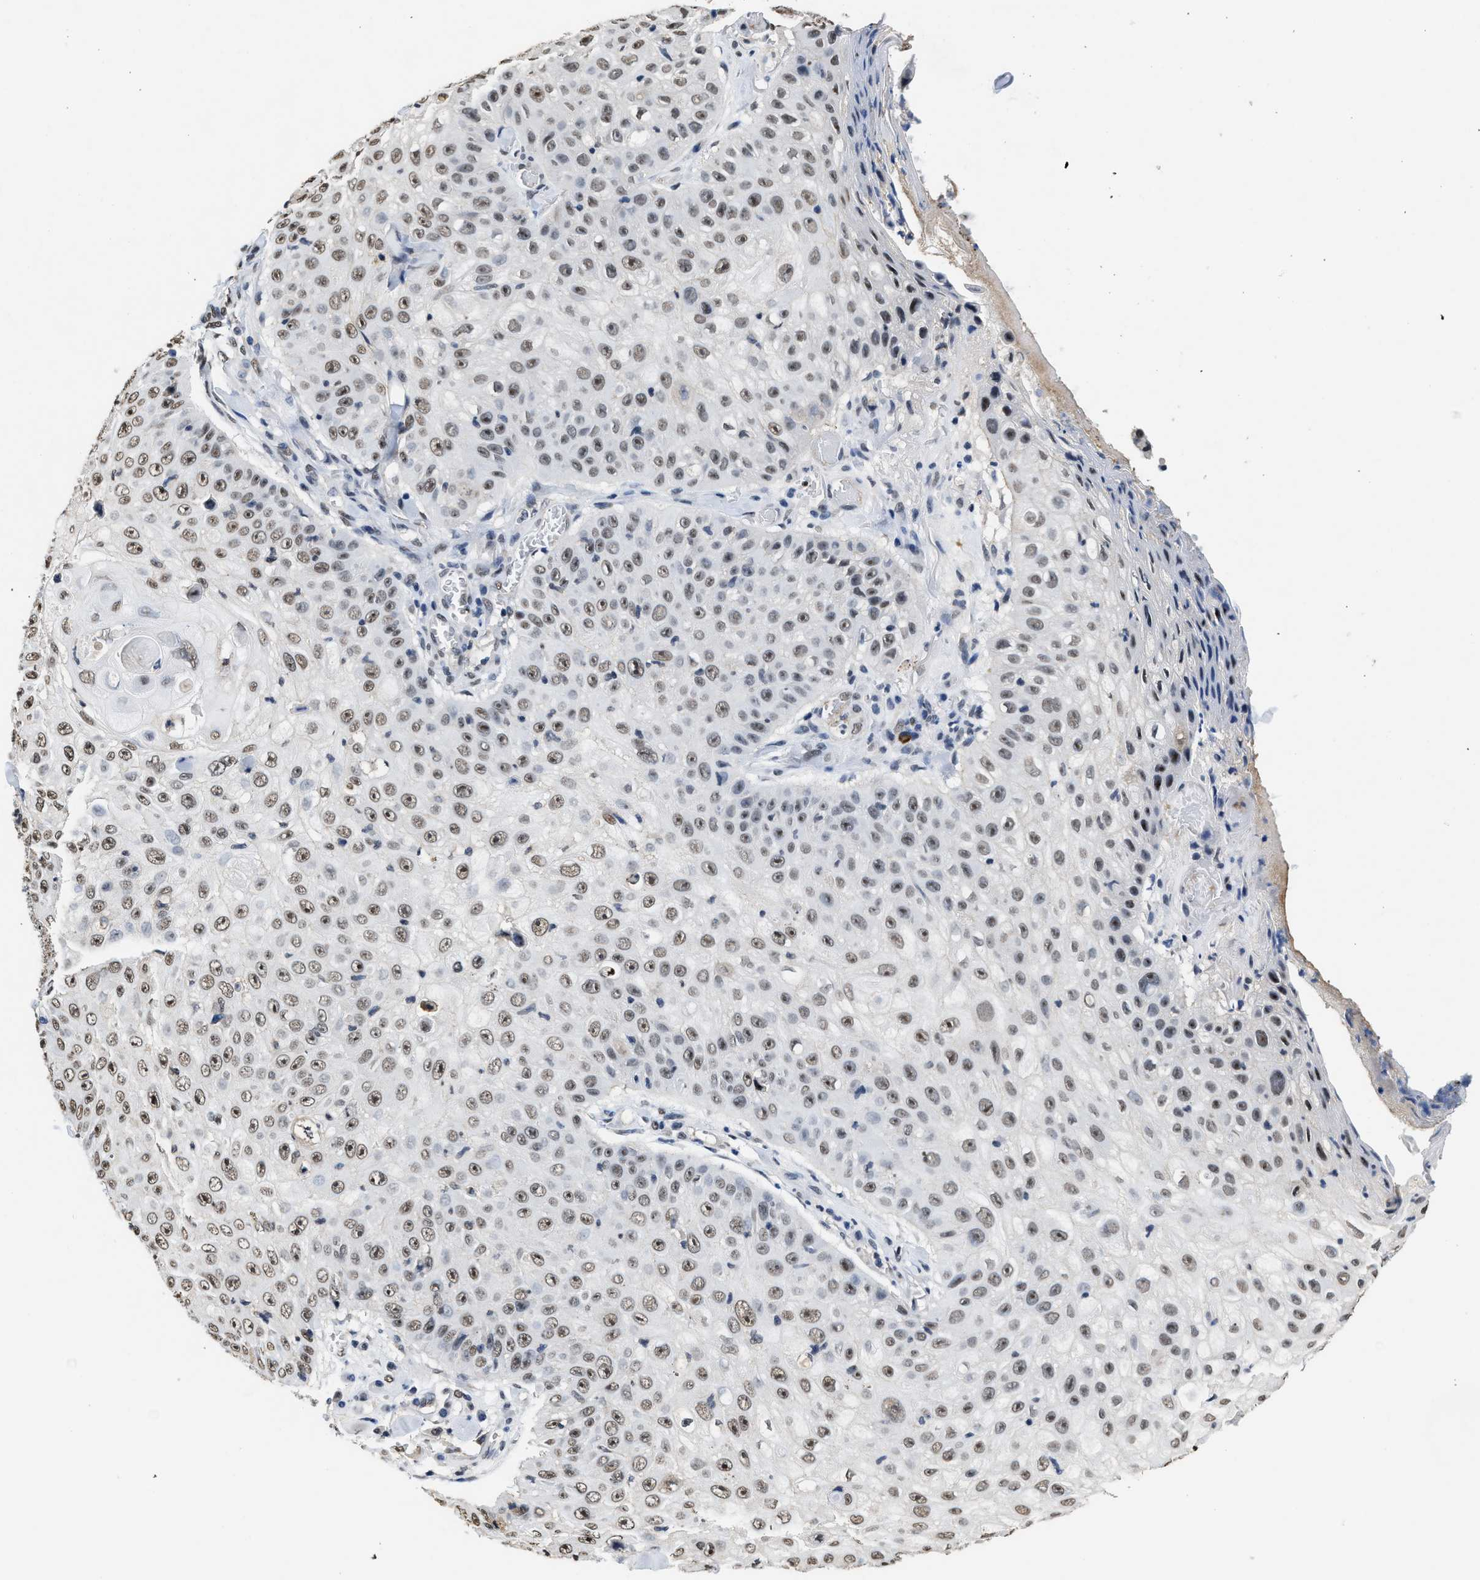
{"staining": {"intensity": "moderate", "quantity": ">75%", "location": "nuclear"}, "tissue": "skin cancer", "cell_type": "Tumor cells", "image_type": "cancer", "snomed": [{"axis": "morphology", "description": "Squamous cell carcinoma, NOS"}, {"axis": "topography", "description": "Skin"}], "caption": "Skin cancer (squamous cell carcinoma) was stained to show a protein in brown. There is medium levels of moderate nuclear staining in about >75% of tumor cells.", "gene": "SUPT16H", "patient": {"sex": "male", "age": 86}}